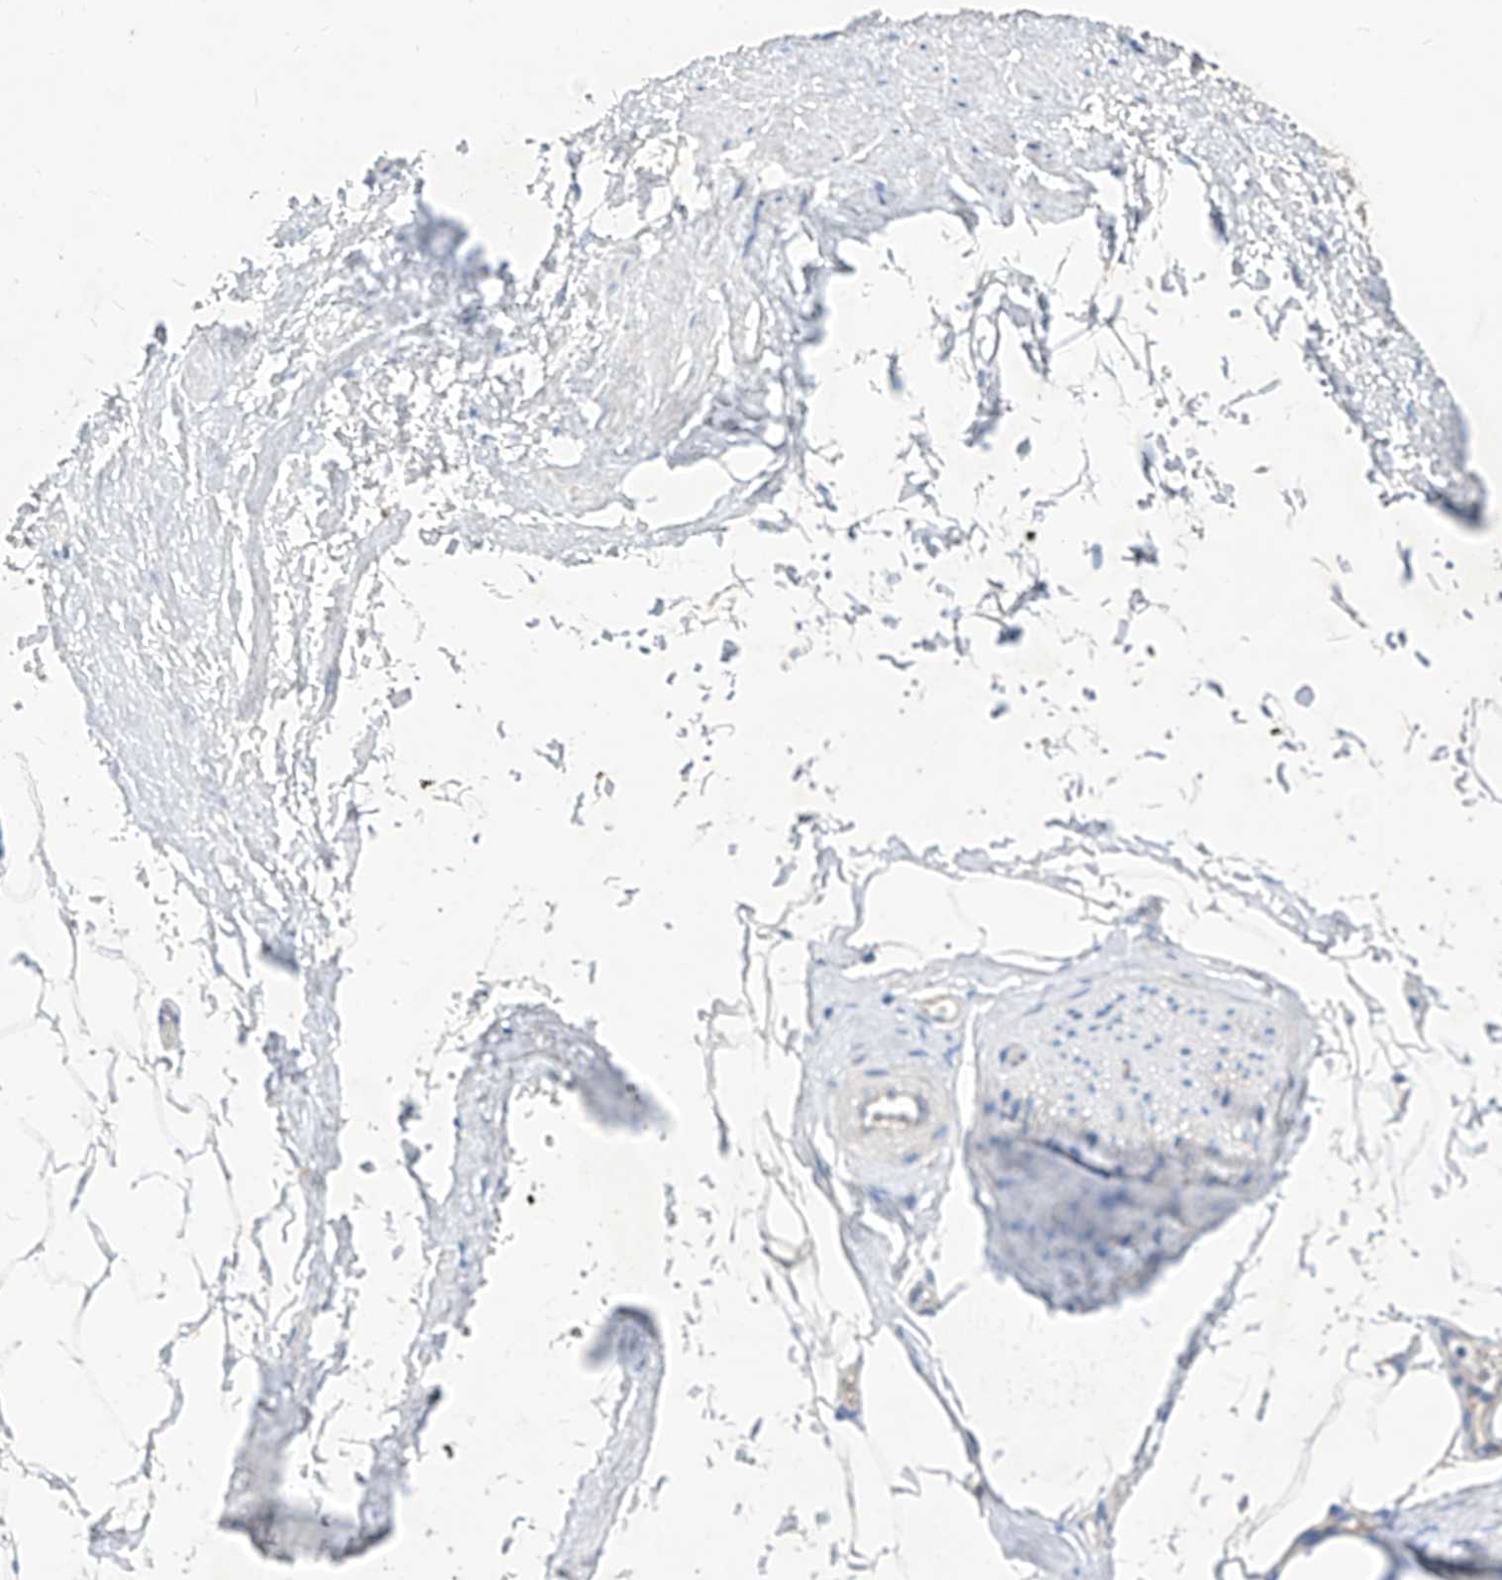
{"staining": {"intensity": "negative", "quantity": "none", "location": "none"}, "tissue": "adipose tissue", "cell_type": "Adipocytes", "image_type": "normal", "snomed": [{"axis": "morphology", "description": "Normal tissue, NOS"}, {"axis": "morphology", "description": "Adenocarcinoma, Low grade"}, {"axis": "topography", "description": "Prostate"}, {"axis": "topography", "description": "Peripheral nerve tissue"}], "caption": "IHC of unremarkable adipose tissue shows no expression in adipocytes. The staining is performed using DAB (3,3'-diaminobenzidine) brown chromogen with nuclei counter-stained in using hematoxylin.", "gene": "SCGB2A1", "patient": {"sex": "male", "age": 63}}